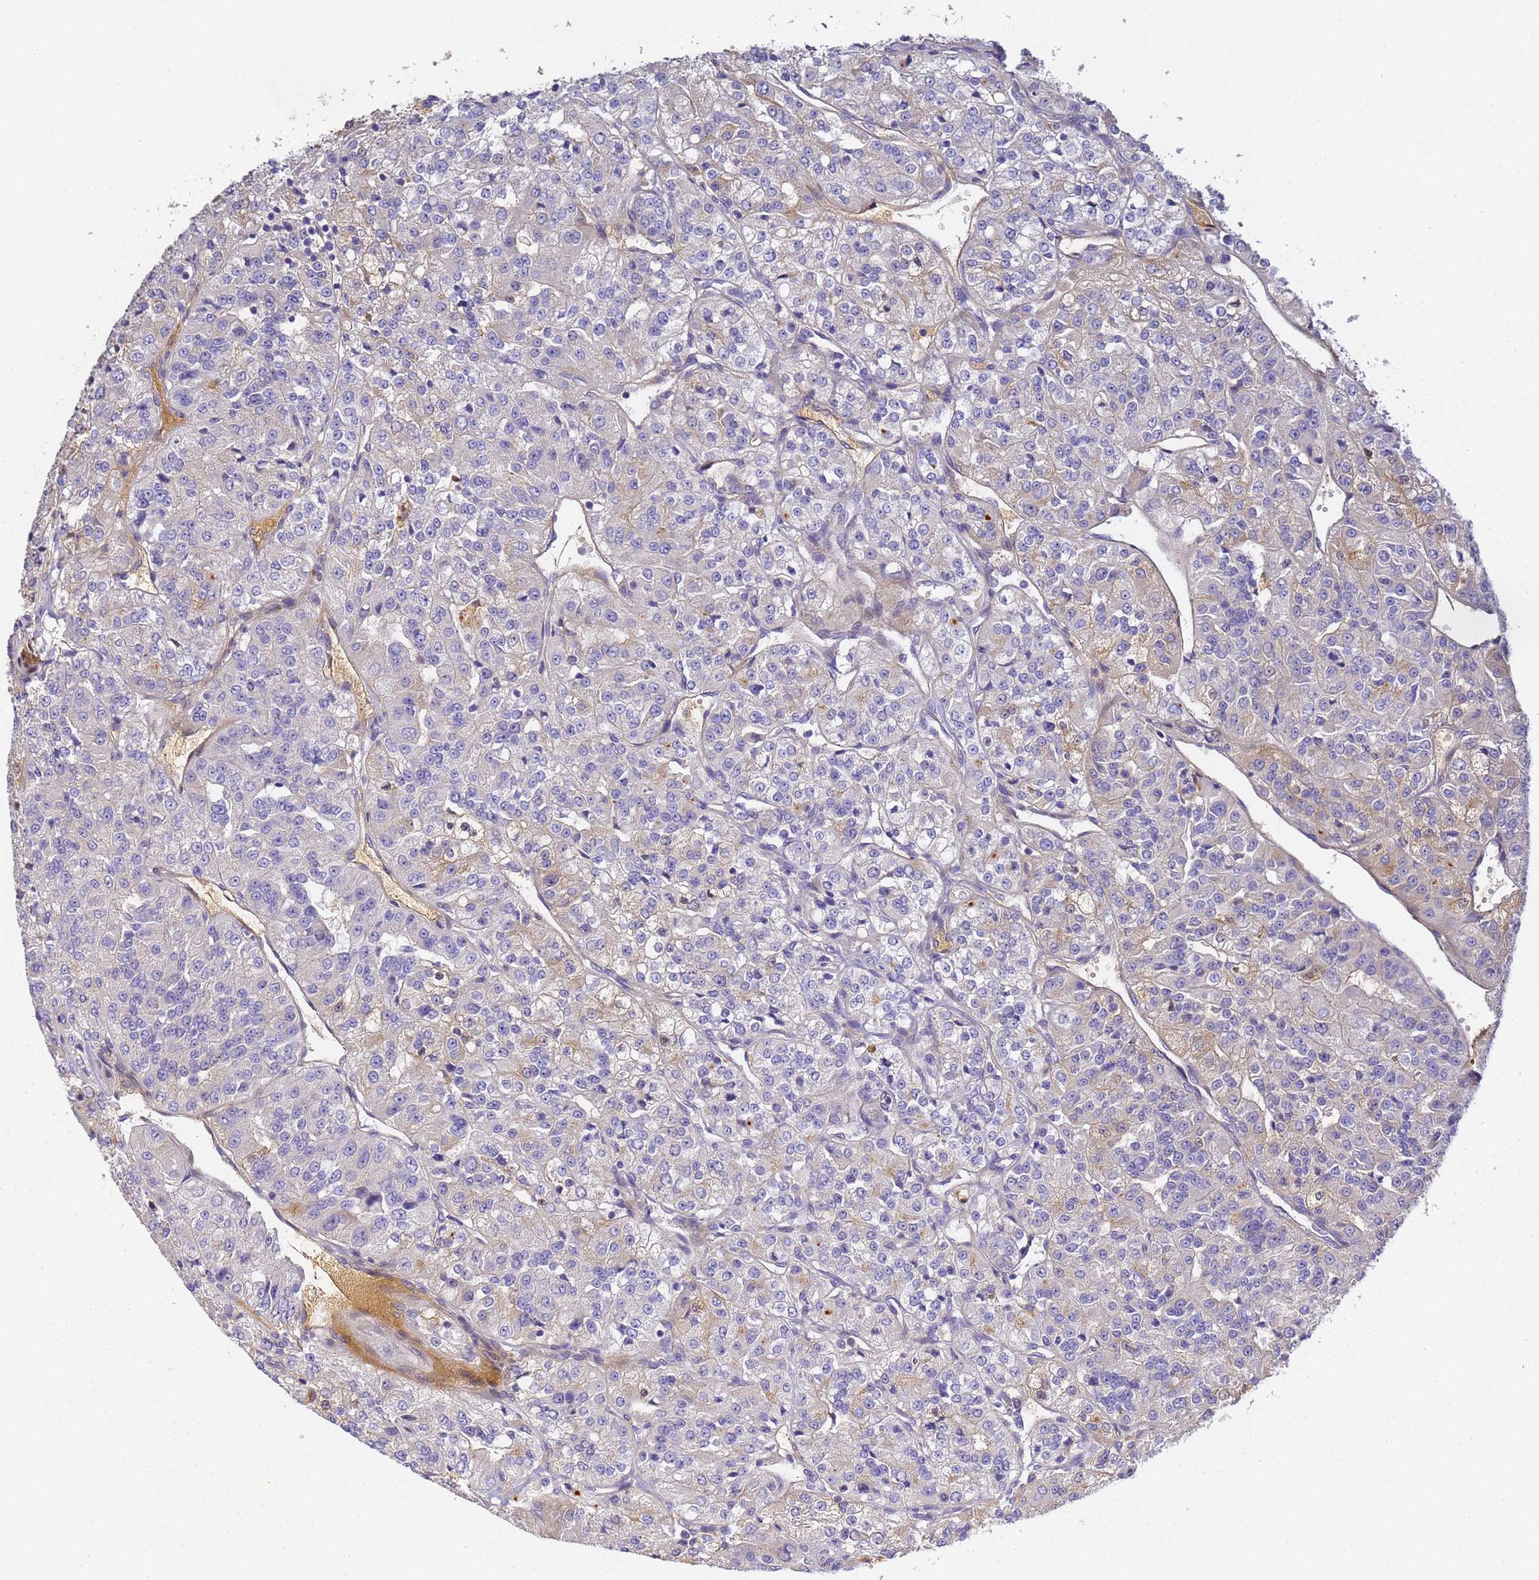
{"staining": {"intensity": "weak", "quantity": "<25%", "location": "cytoplasmic/membranous"}, "tissue": "renal cancer", "cell_type": "Tumor cells", "image_type": "cancer", "snomed": [{"axis": "morphology", "description": "Adenocarcinoma, NOS"}, {"axis": "topography", "description": "Kidney"}], "caption": "Photomicrograph shows no protein positivity in tumor cells of renal adenocarcinoma tissue.", "gene": "CFH", "patient": {"sex": "female", "age": 63}}